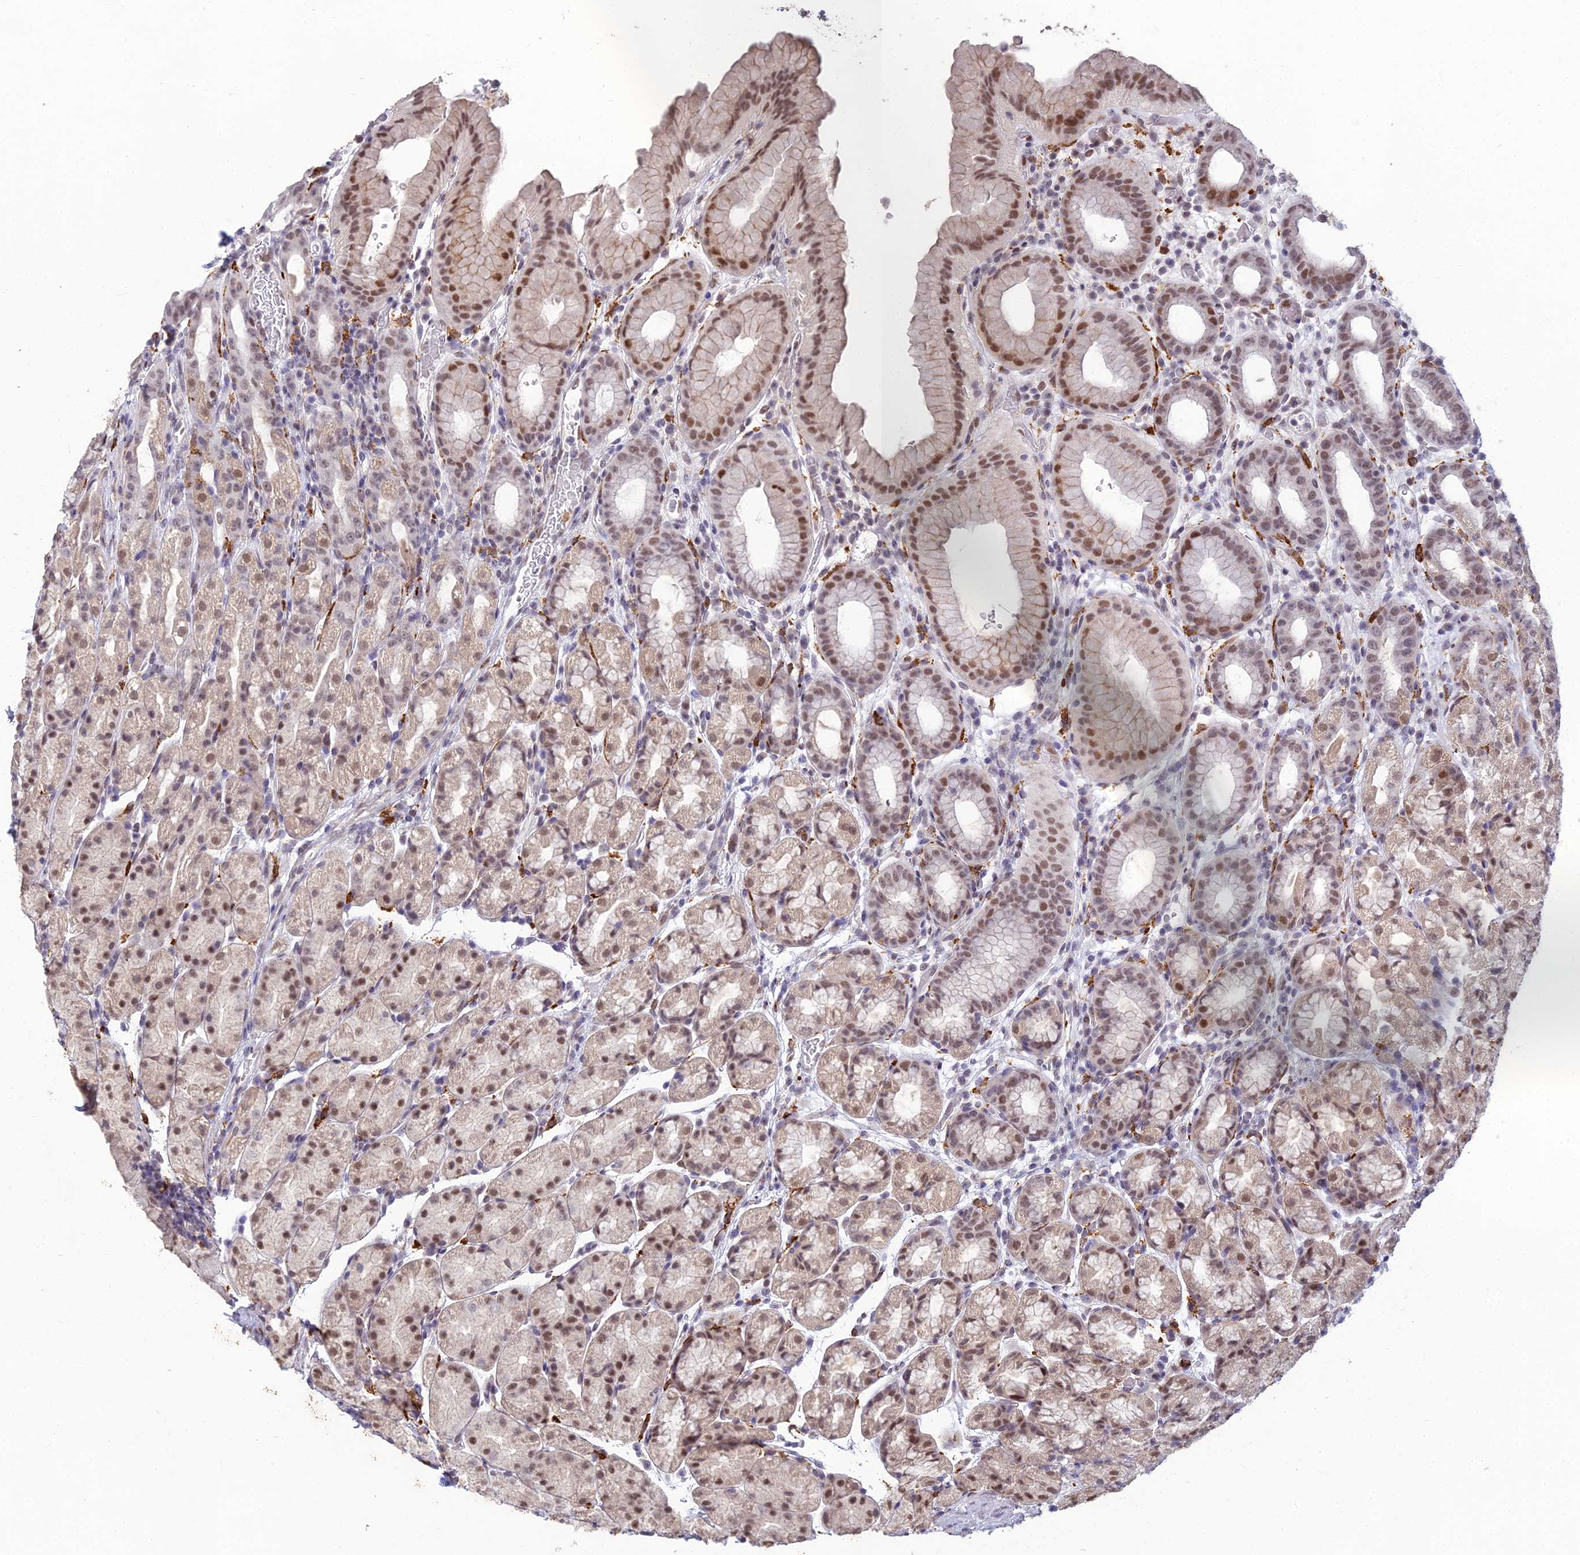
{"staining": {"intensity": "moderate", "quantity": ">75%", "location": "nuclear"}, "tissue": "stomach", "cell_type": "Glandular cells", "image_type": "normal", "snomed": [{"axis": "morphology", "description": "Normal tissue, NOS"}, {"axis": "topography", "description": "Stomach, upper"}, {"axis": "topography", "description": "Stomach, lower"}, {"axis": "topography", "description": "Small intestine"}], "caption": "Protein analysis of benign stomach demonstrates moderate nuclear positivity in about >75% of glandular cells.", "gene": "ABHD17A", "patient": {"sex": "male", "age": 68}}